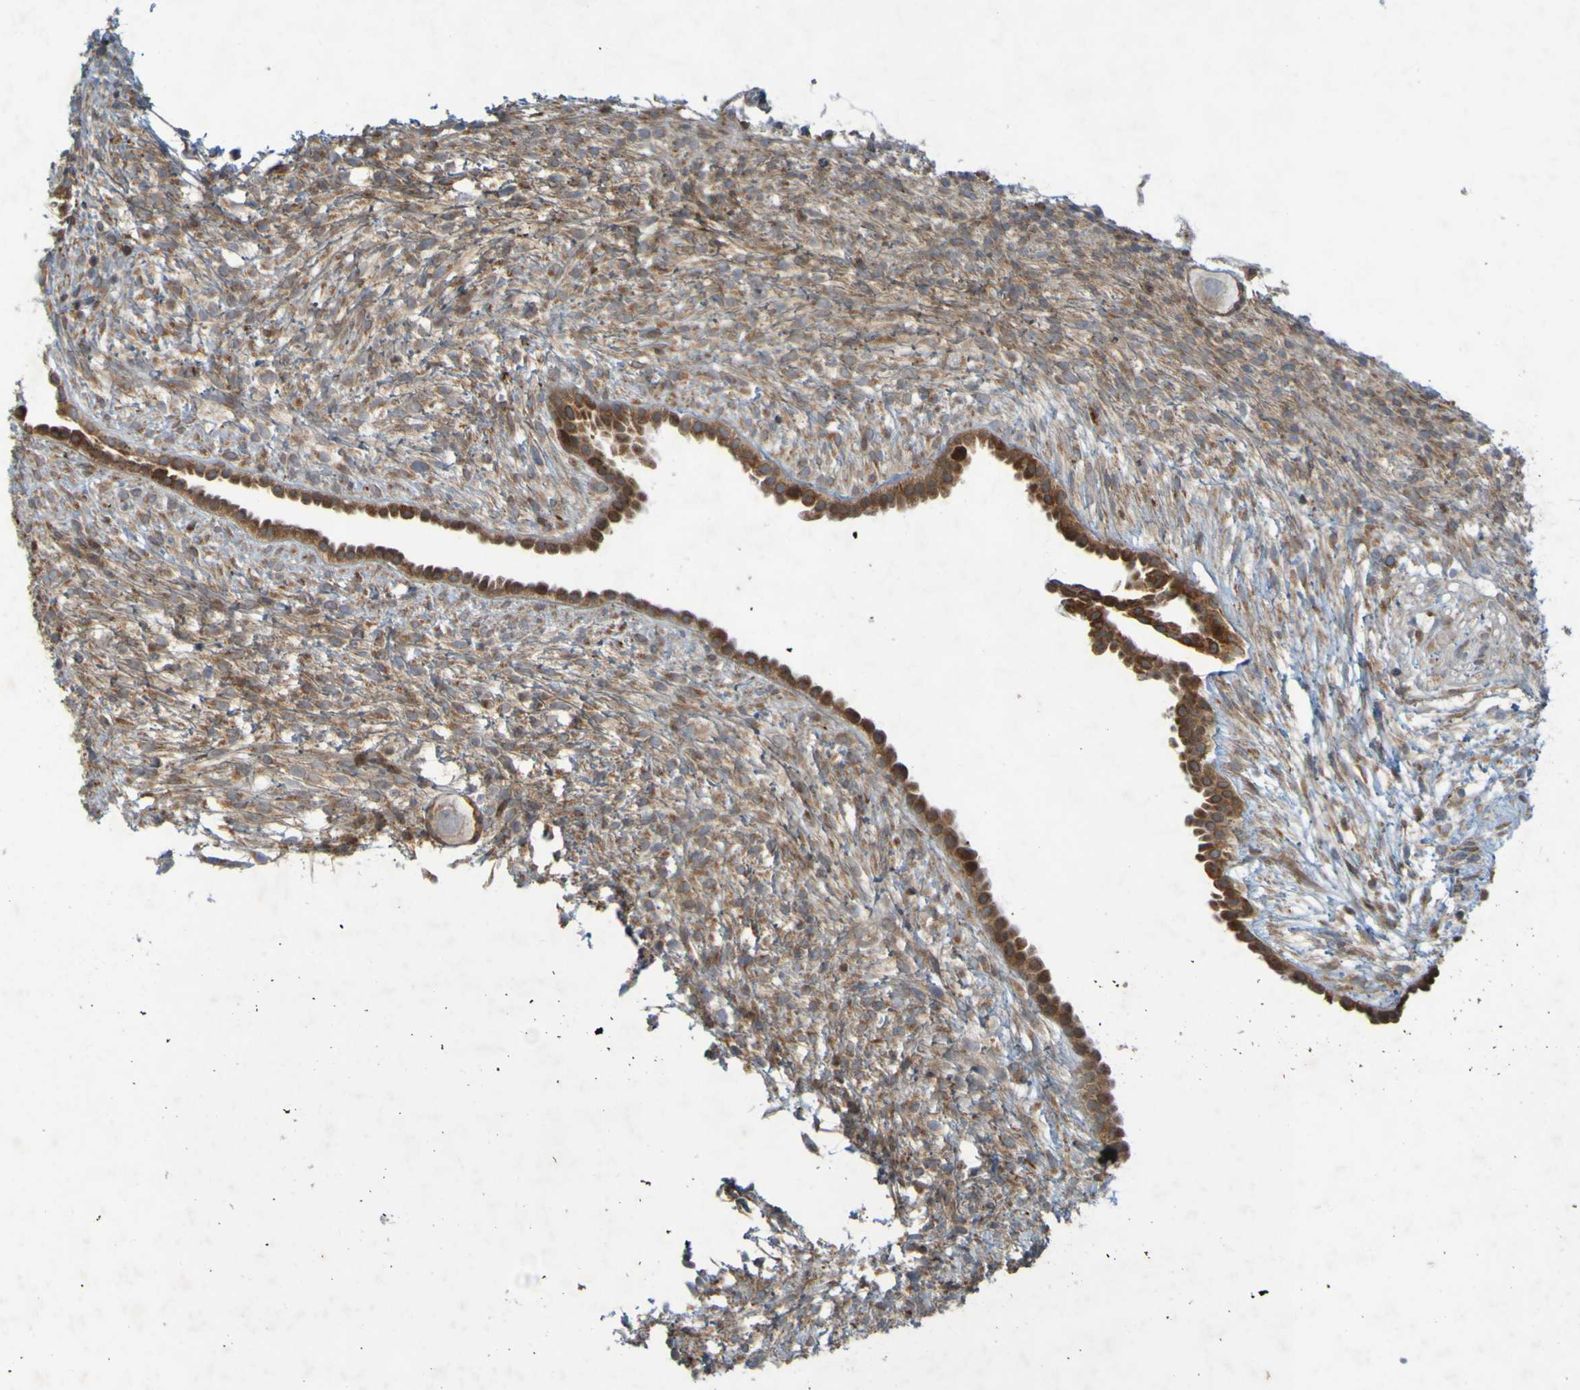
{"staining": {"intensity": "moderate", "quantity": ">75%", "location": "cytoplasmic/membranous"}, "tissue": "ovary", "cell_type": "Follicle cells", "image_type": "normal", "snomed": [{"axis": "morphology", "description": "Normal tissue, NOS"}, {"axis": "morphology", "description": "Cyst, NOS"}, {"axis": "topography", "description": "Ovary"}], "caption": "Protein expression analysis of benign ovary demonstrates moderate cytoplasmic/membranous staining in approximately >75% of follicle cells.", "gene": "GUCY1A1", "patient": {"sex": "female", "age": 18}}